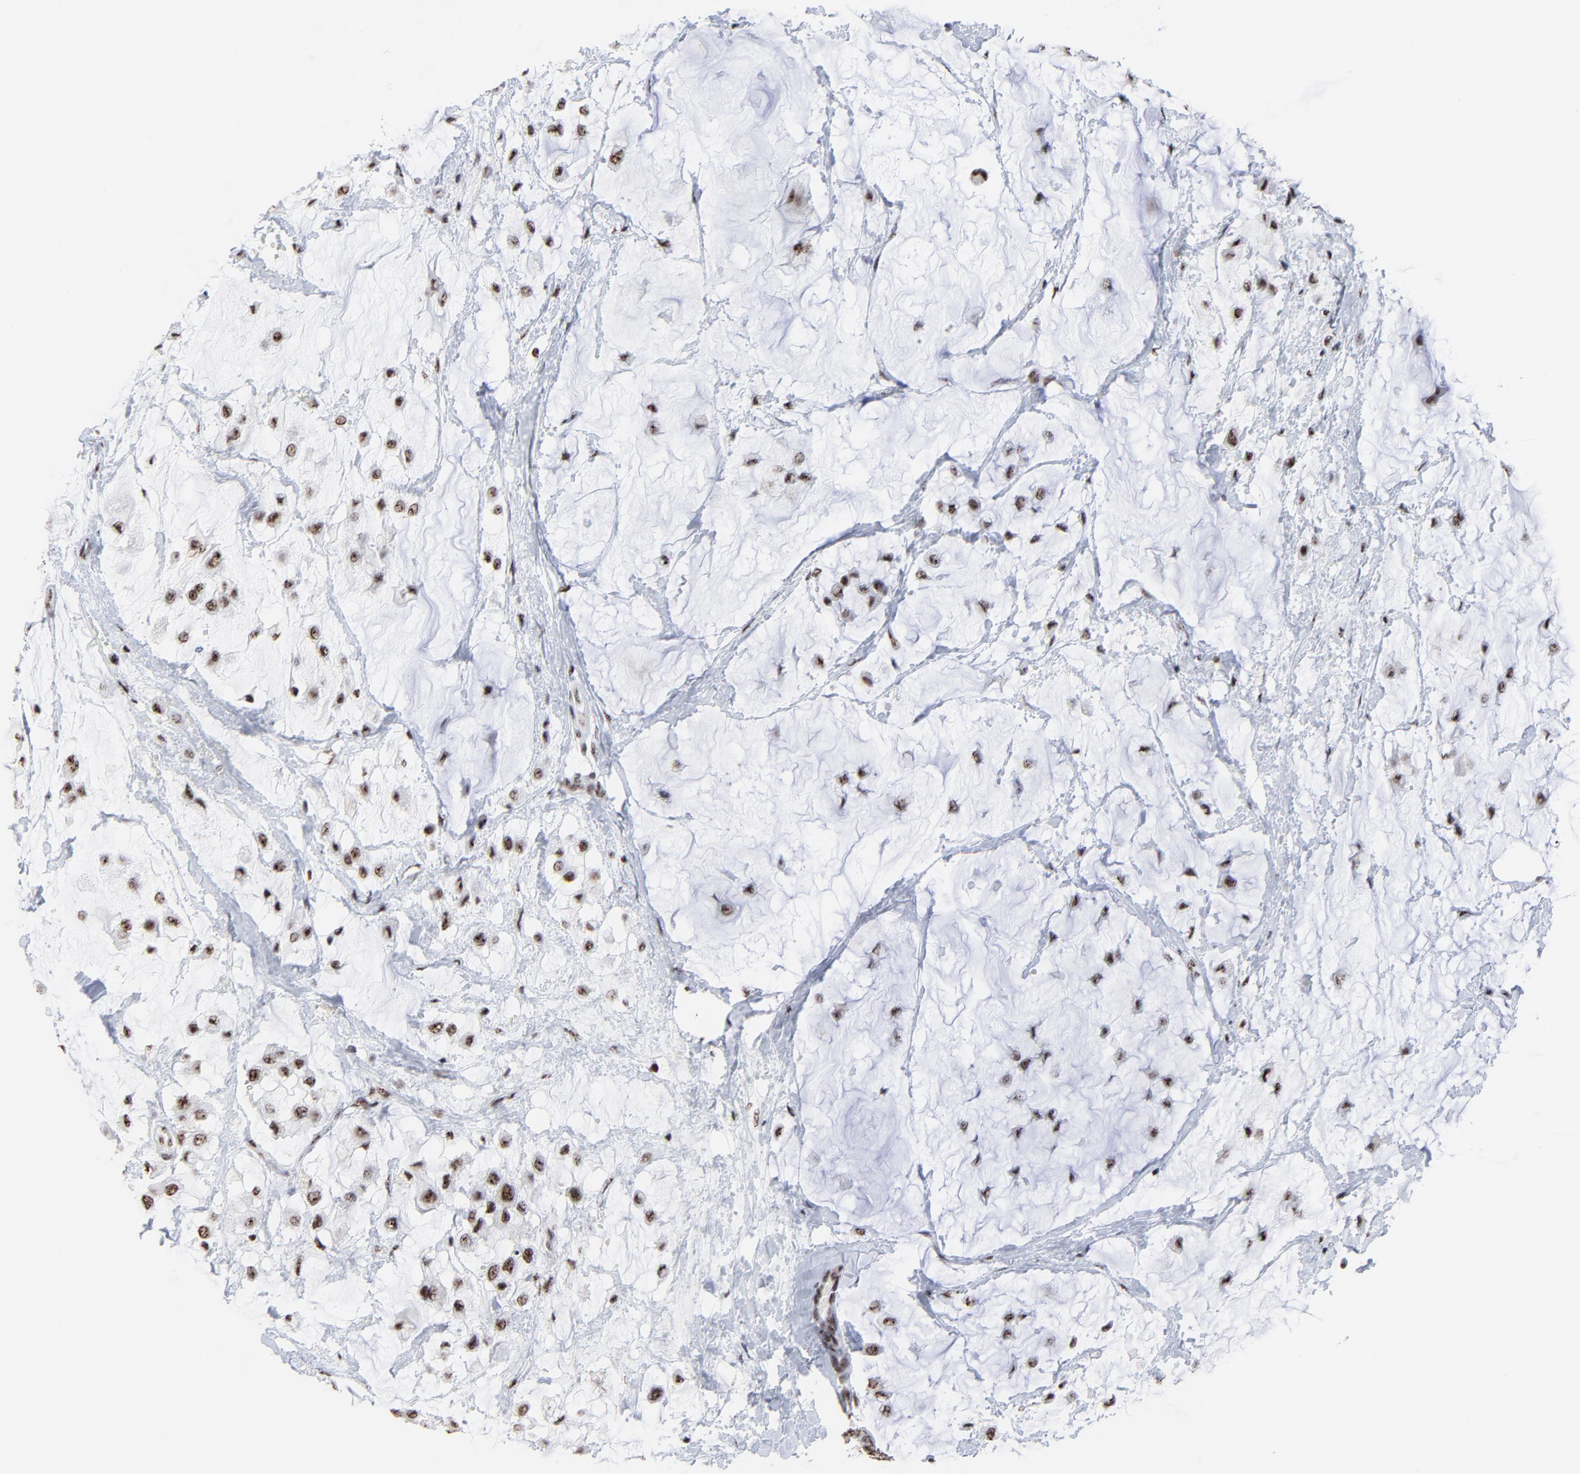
{"staining": {"intensity": "moderate", "quantity": ">75%", "location": "nuclear"}, "tissue": "breast cancer", "cell_type": "Tumor cells", "image_type": "cancer", "snomed": [{"axis": "morphology", "description": "Lobular carcinoma"}, {"axis": "topography", "description": "Breast"}], "caption": "A high-resolution micrograph shows IHC staining of breast cancer, which demonstrates moderate nuclear positivity in approximately >75% of tumor cells.", "gene": "MBD4", "patient": {"sex": "female", "age": 85}}